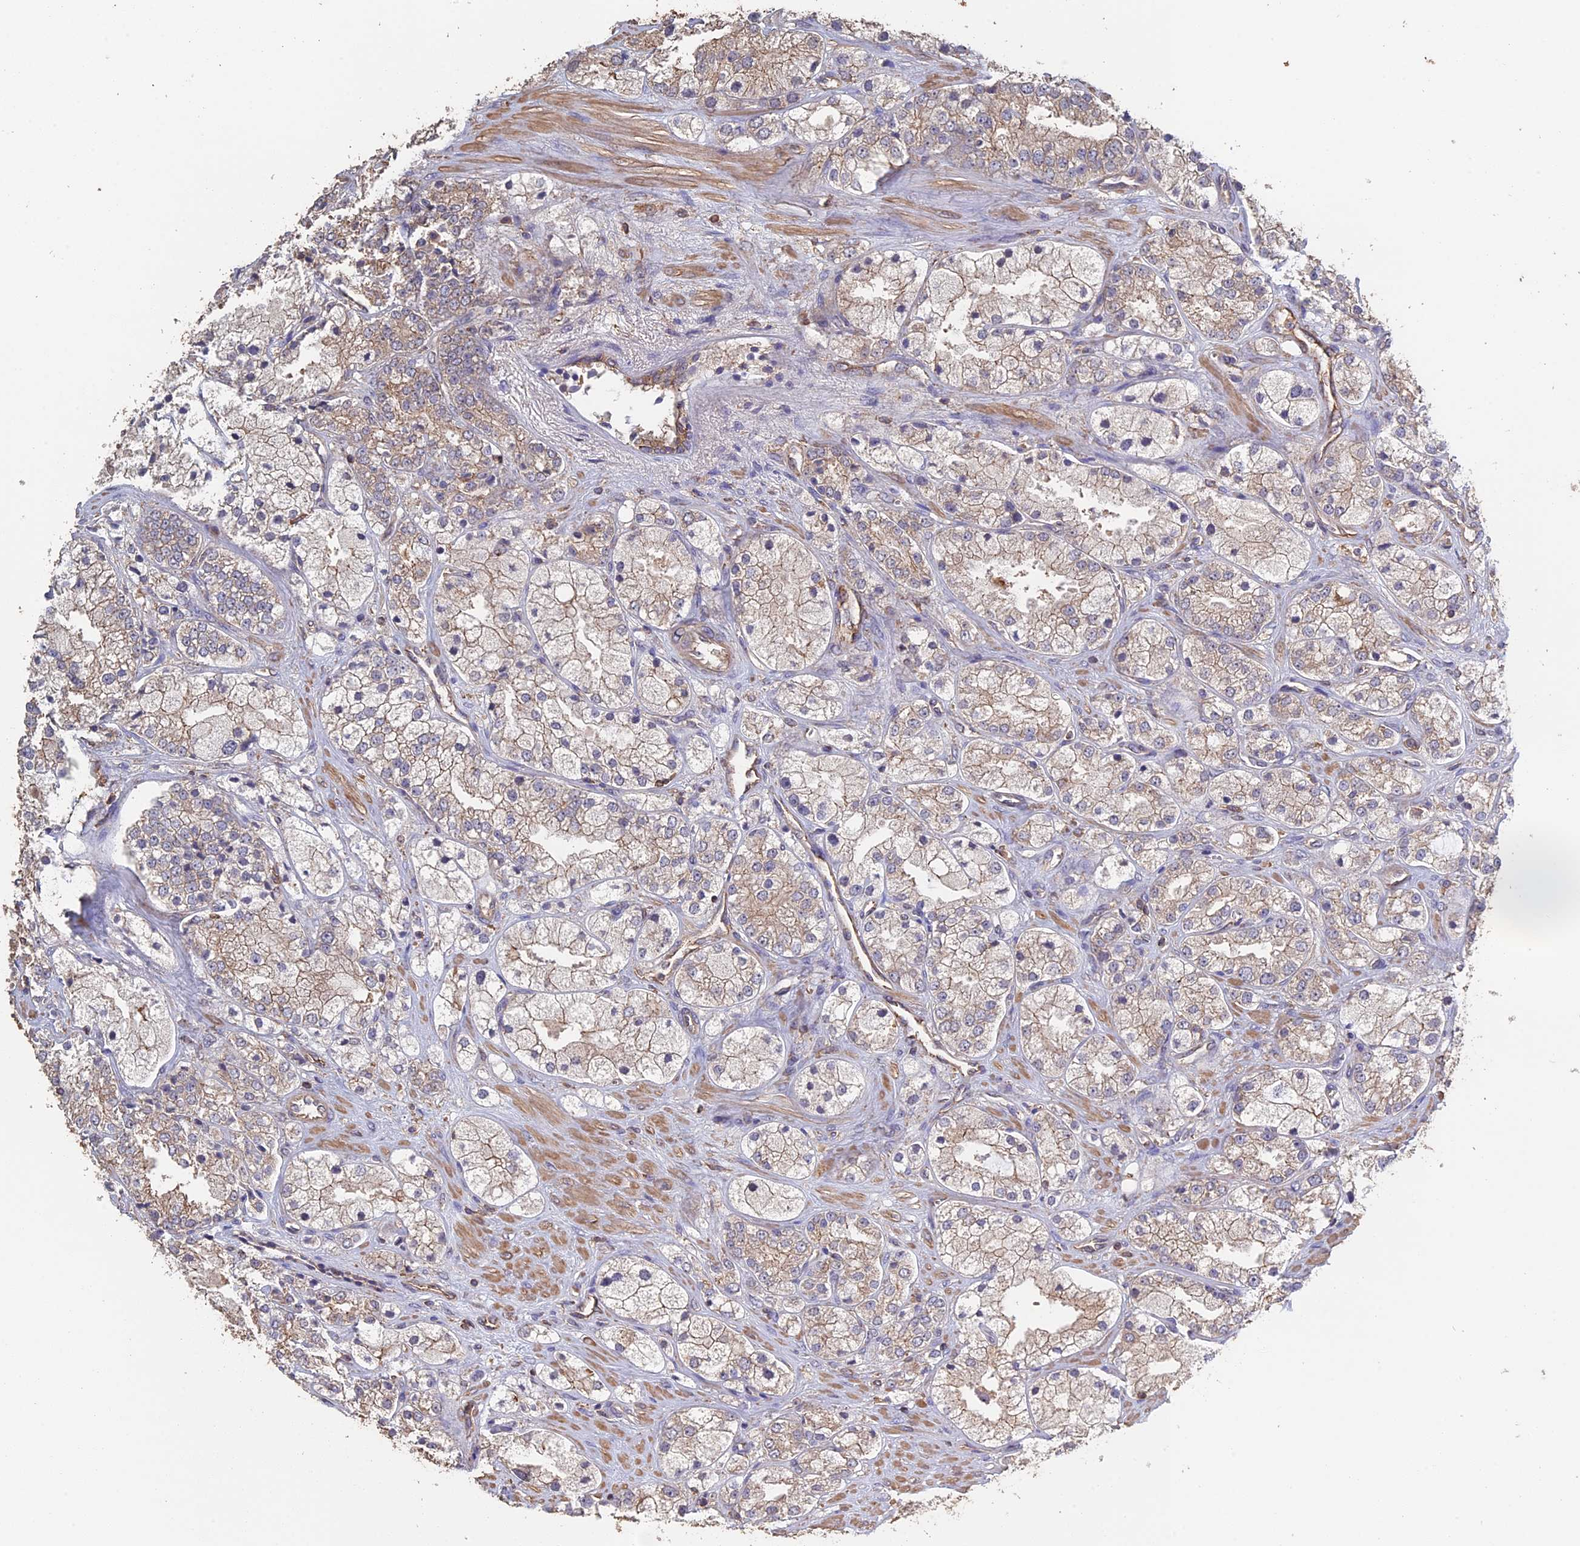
{"staining": {"intensity": "weak", "quantity": "25%-75%", "location": "cytoplasmic/membranous"}, "tissue": "prostate cancer", "cell_type": "Tumor cells", "image_type": "cancer", "snomed": [{"axis": "morphology", "description": "Adenocarcinoma, High grade"}, {"axis": "topography", "description": "Prostate"}], "caption": "This is a histology image of immunohistochemistry (IHC) staining of prostate cancer (high-grade adenocarcinoma), which shows weak positivity in the cytoplasmic/membranous of tumor cells.", "gene": "PIGQ", "patient": {"sex": "male", "age": 50}}